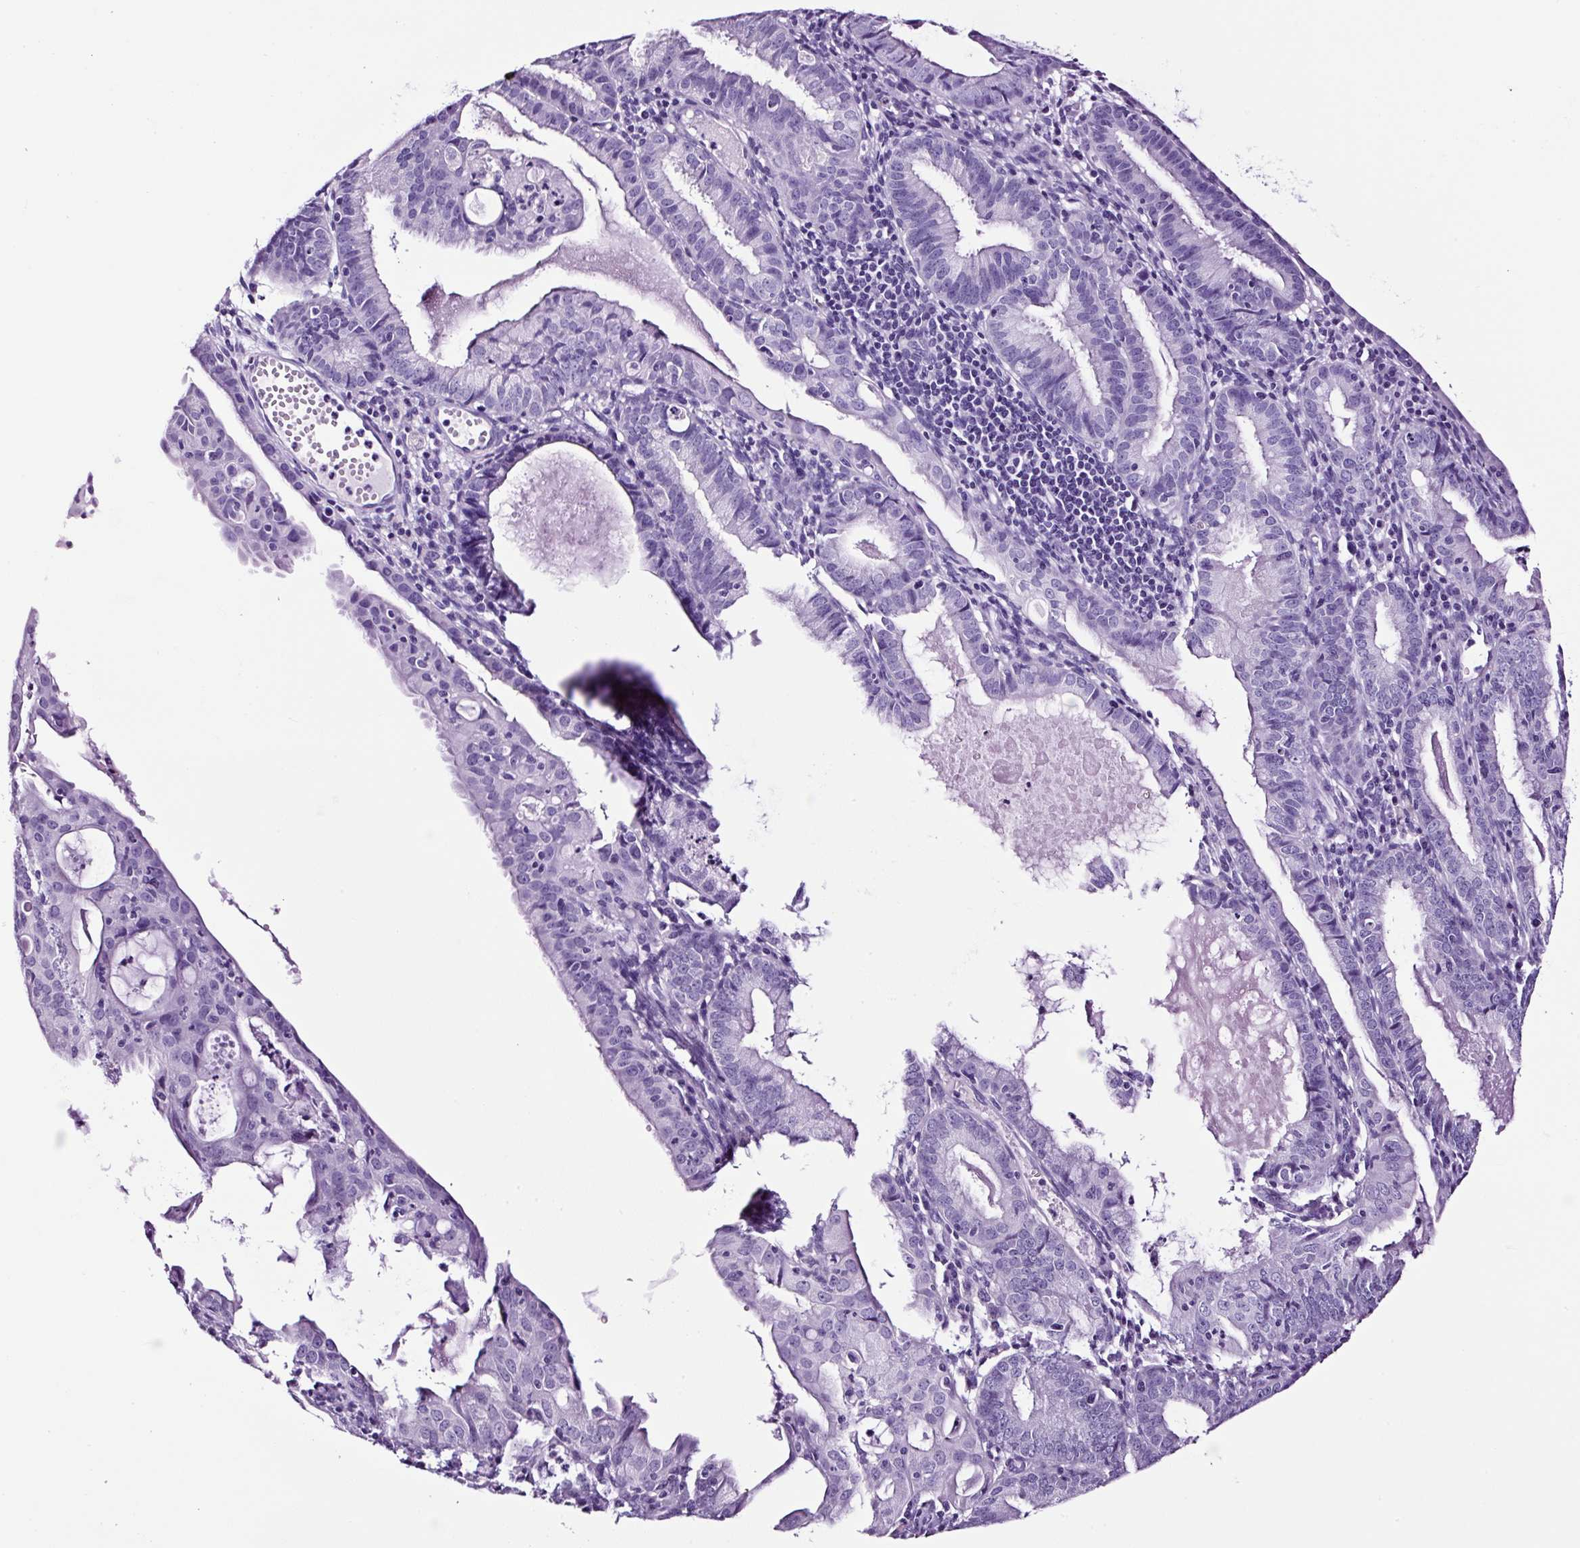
{"staining": {"intensity": "negative", "quantity": "none", "location": "none"}, "tissue": "endometrial cancer", "cell_type": "Tumor cells", "image_type": "cancer", "snomed": [{"axis": "morphology", "description": "Adenocarcinoma, NOS"}, {"axis": "topography", "description": "Endometrium"}], "caption": "The IHC micrograph has no significant staining in tumor cells of endometrial cancer tissue.", "gene": "FBXL7", "patient": {"sex": "female", "age": 60}}